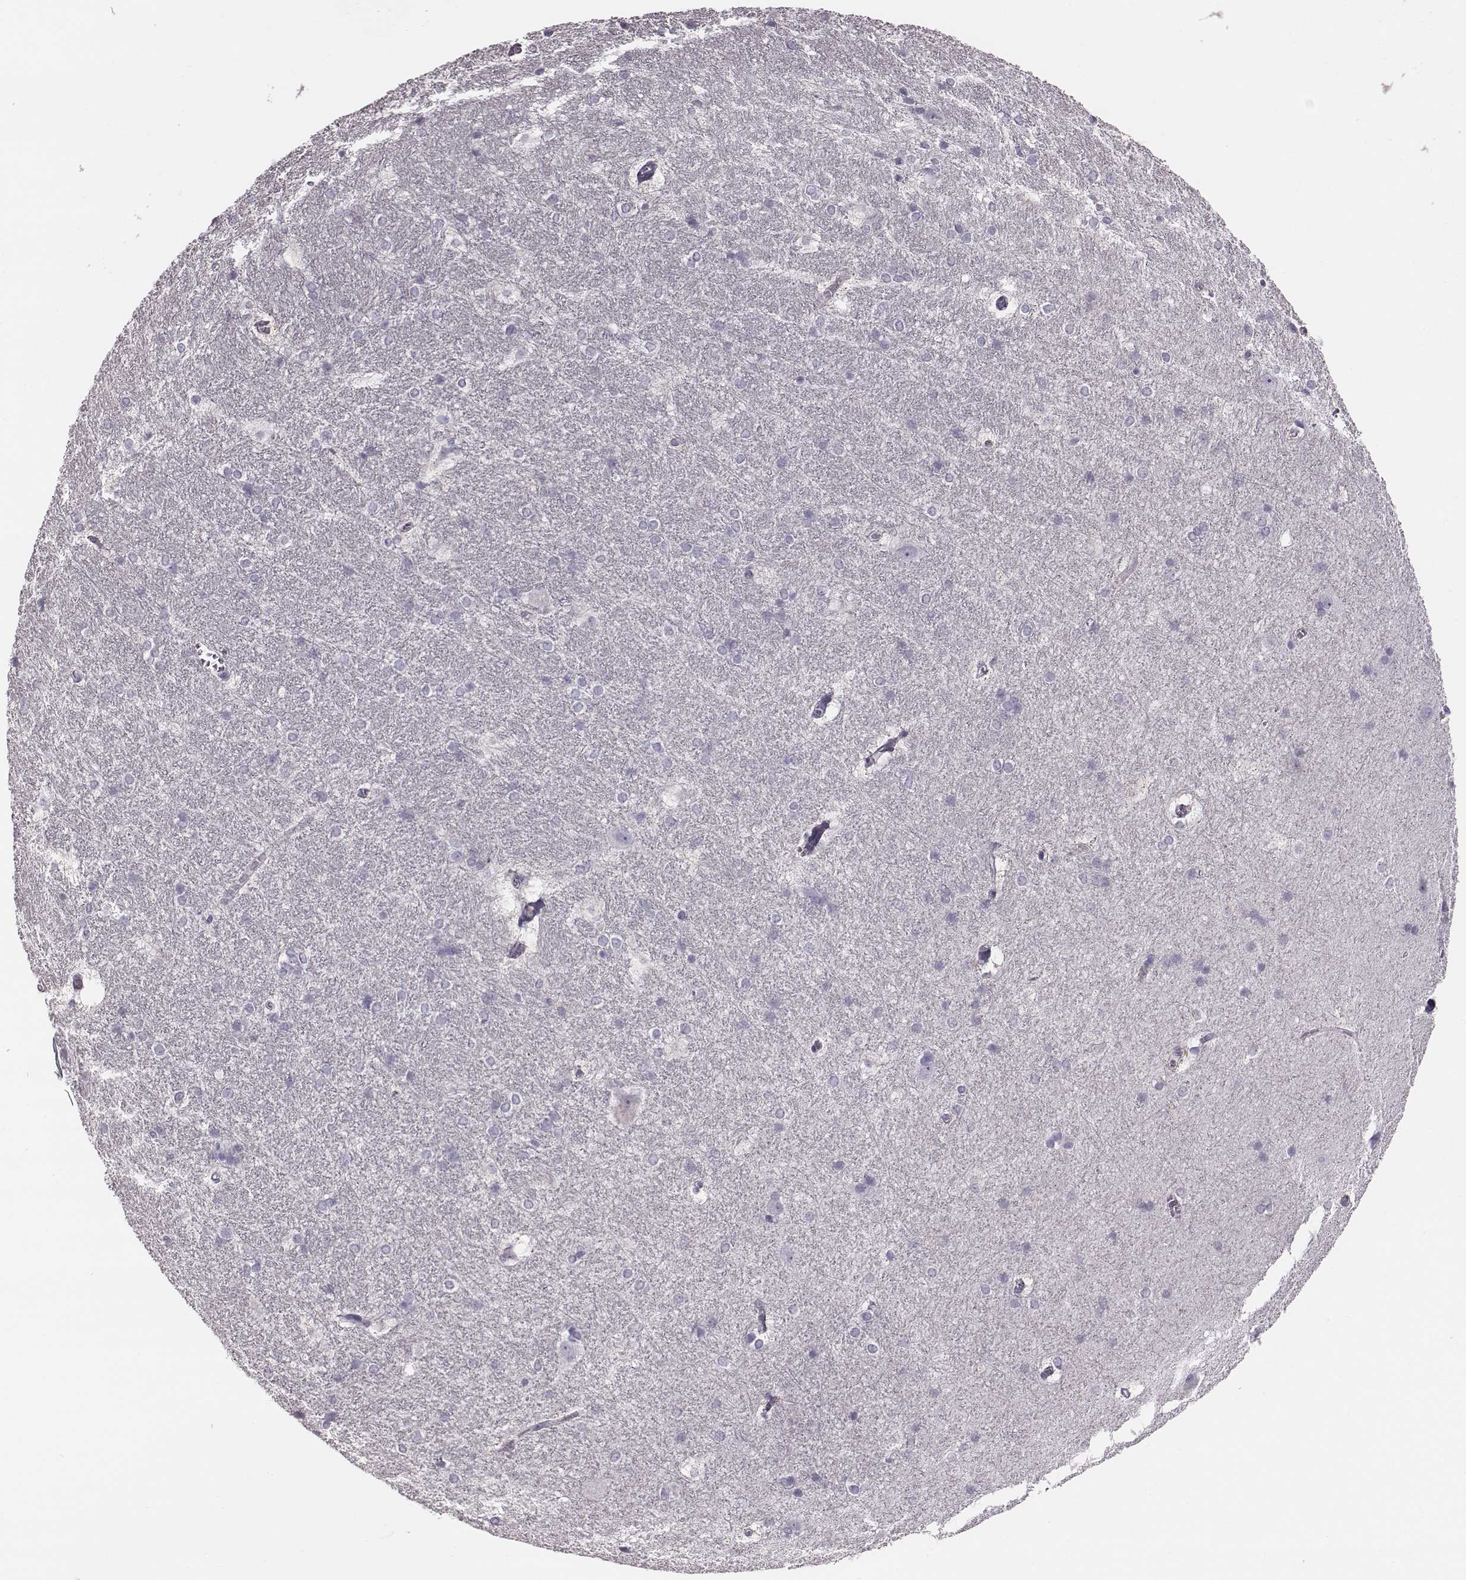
{"staining": {"intensity": "negative", "quantity": "none", "location": "none"}, "tissue": "hippocampus", "cell_type": "Glial cells", "image_type": "normal", "snomed": [{"axis": "morphology", "description": "Normal tissue, NOS"}, {"axis": "topography", "description": "Cerebral cortex"}, {"axis": "topography", "description": "Hippocampus"}], "caption": "Protein analysis of benign hippocampus shows no significant positivity in glial cells. Nuclei are stained in blue.", "gene": "CRISP1", "patient": {"sex": "female", "age": 19}}